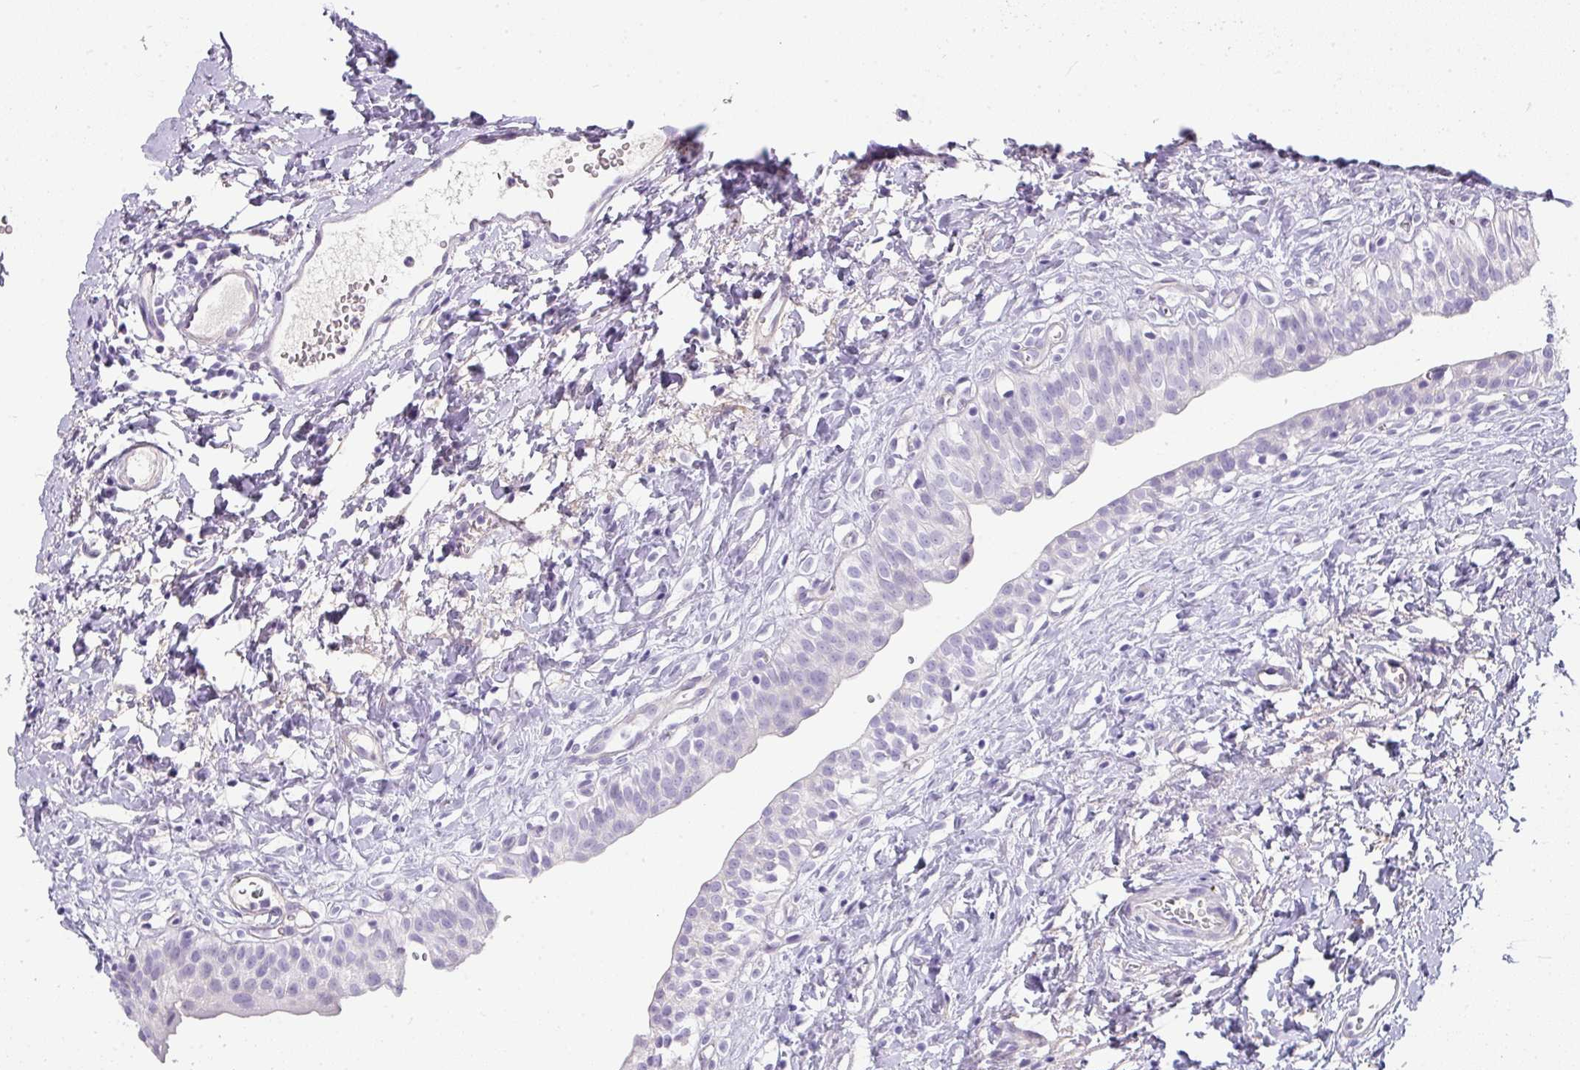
{"staining": {"intensity": "negative", "quantity": "none", "location": "none"}, "tissue": "urinary bladder", "cell_type": "Urothelial cells", "image_type": "normal", "snomed": [{"axis": "morphology", "description": "Normal tissue, NOS"}, {"axis": "topography", "description": "Urinary bladder"}], "caption": "IHC photomicrograph of unremarkable urinary bladder: human urinary bladder stained with DAB (3,3'-diaminobenzidine) shows no significant protein positivity in urothelial cells.", "gene": "OR52N1", "patient": {"sex": "male", "age": 51}}